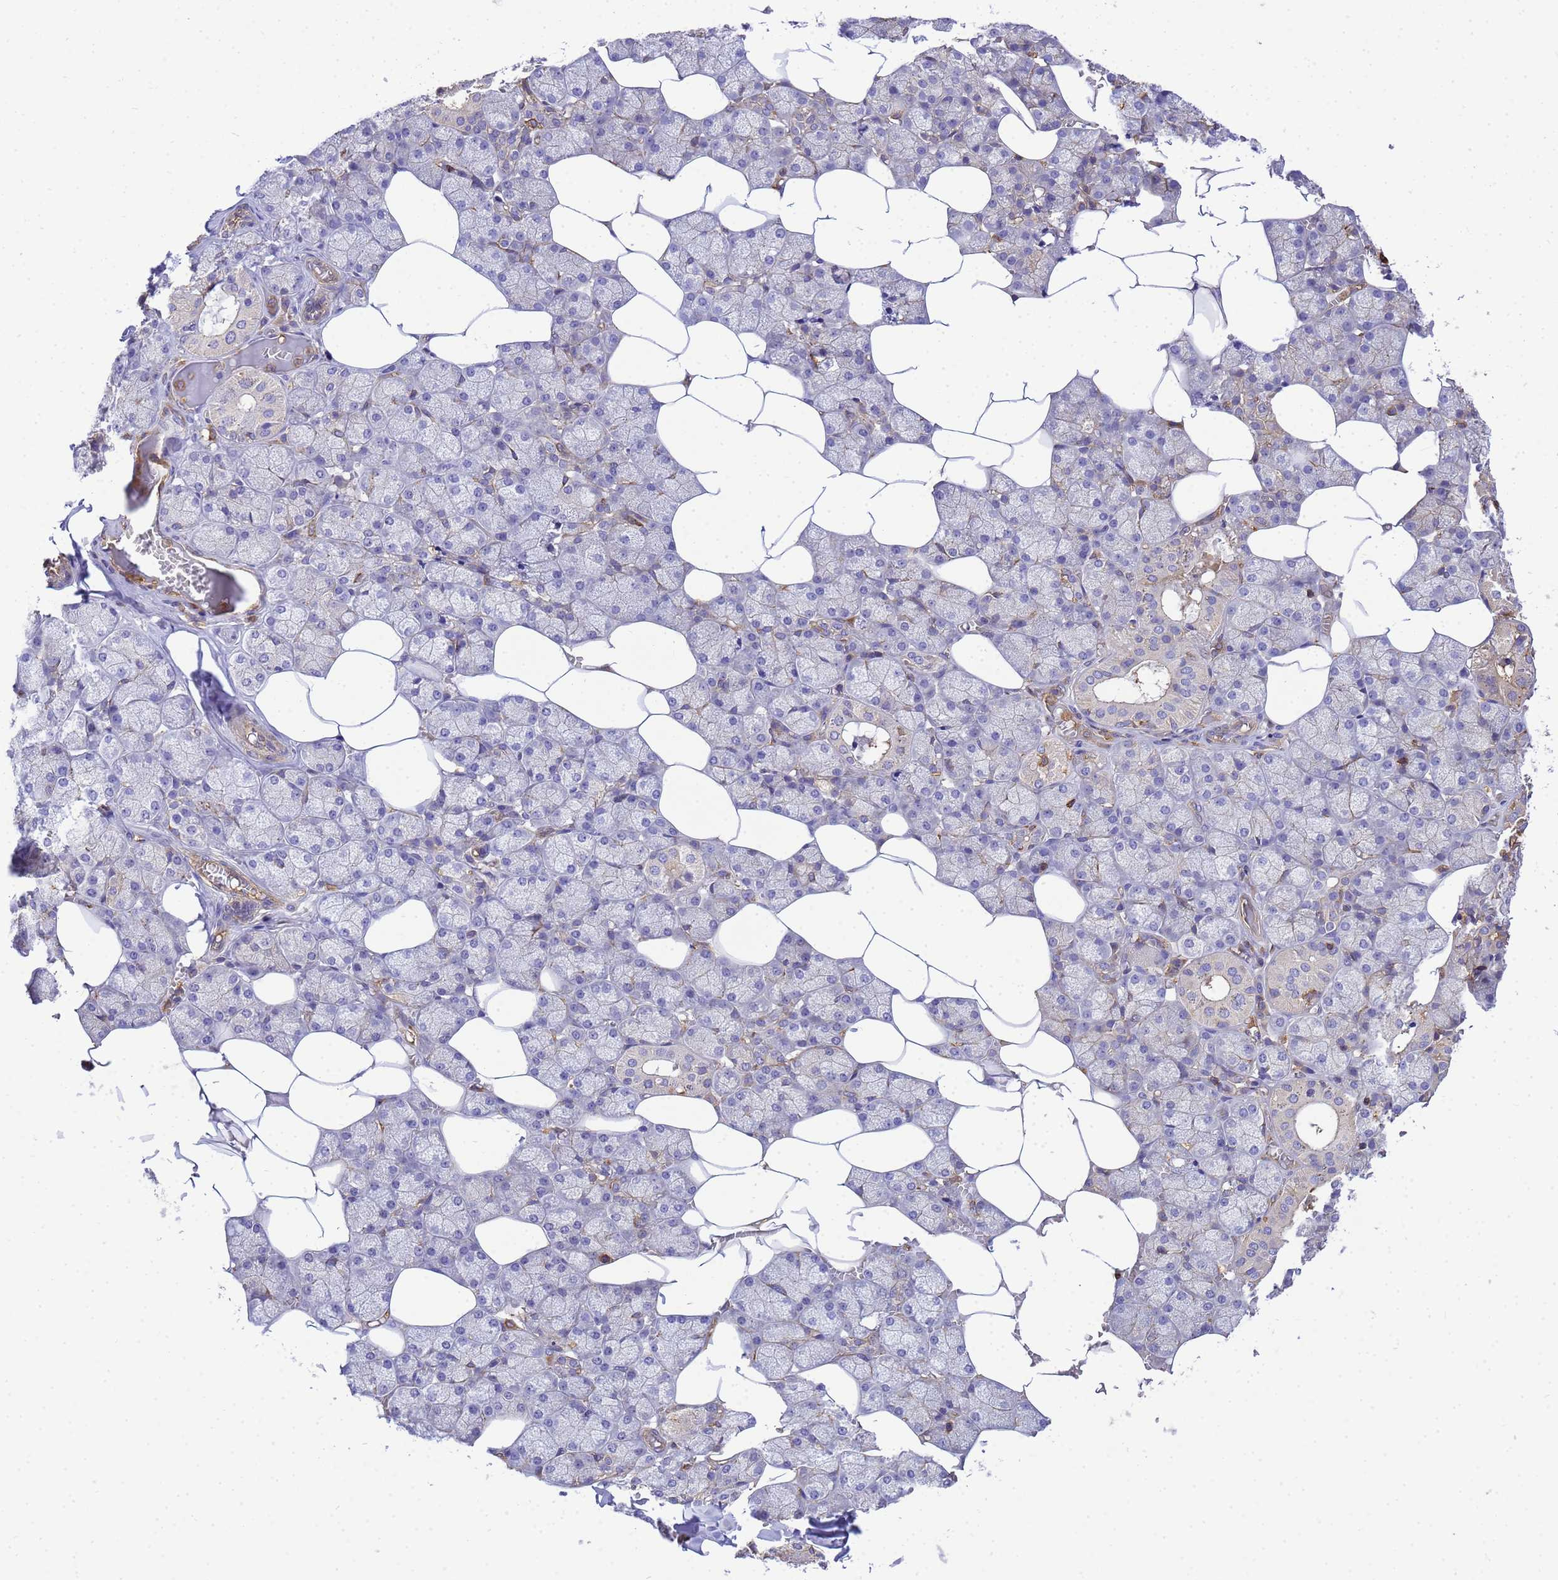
{"staining": {"intensity": "weak", "quantity": "<25%", "location": "cytoplasmic/membranous"}, "tissue": "salivary gland", "cell_type": "Glandular cells", "image_type": "normal", "snomed": [{"axis": "morphology", "description": "Normal tissue, NOS"}, {"axis": "topography", "description": "Salivary gland"}], "caption": "DAB immunohistochemical staining of unremarkable salivary gland exhibits no significant positivity in glandular cells.", "gene": "WDR64", "patient": {"sex": "male", "age": 62}}